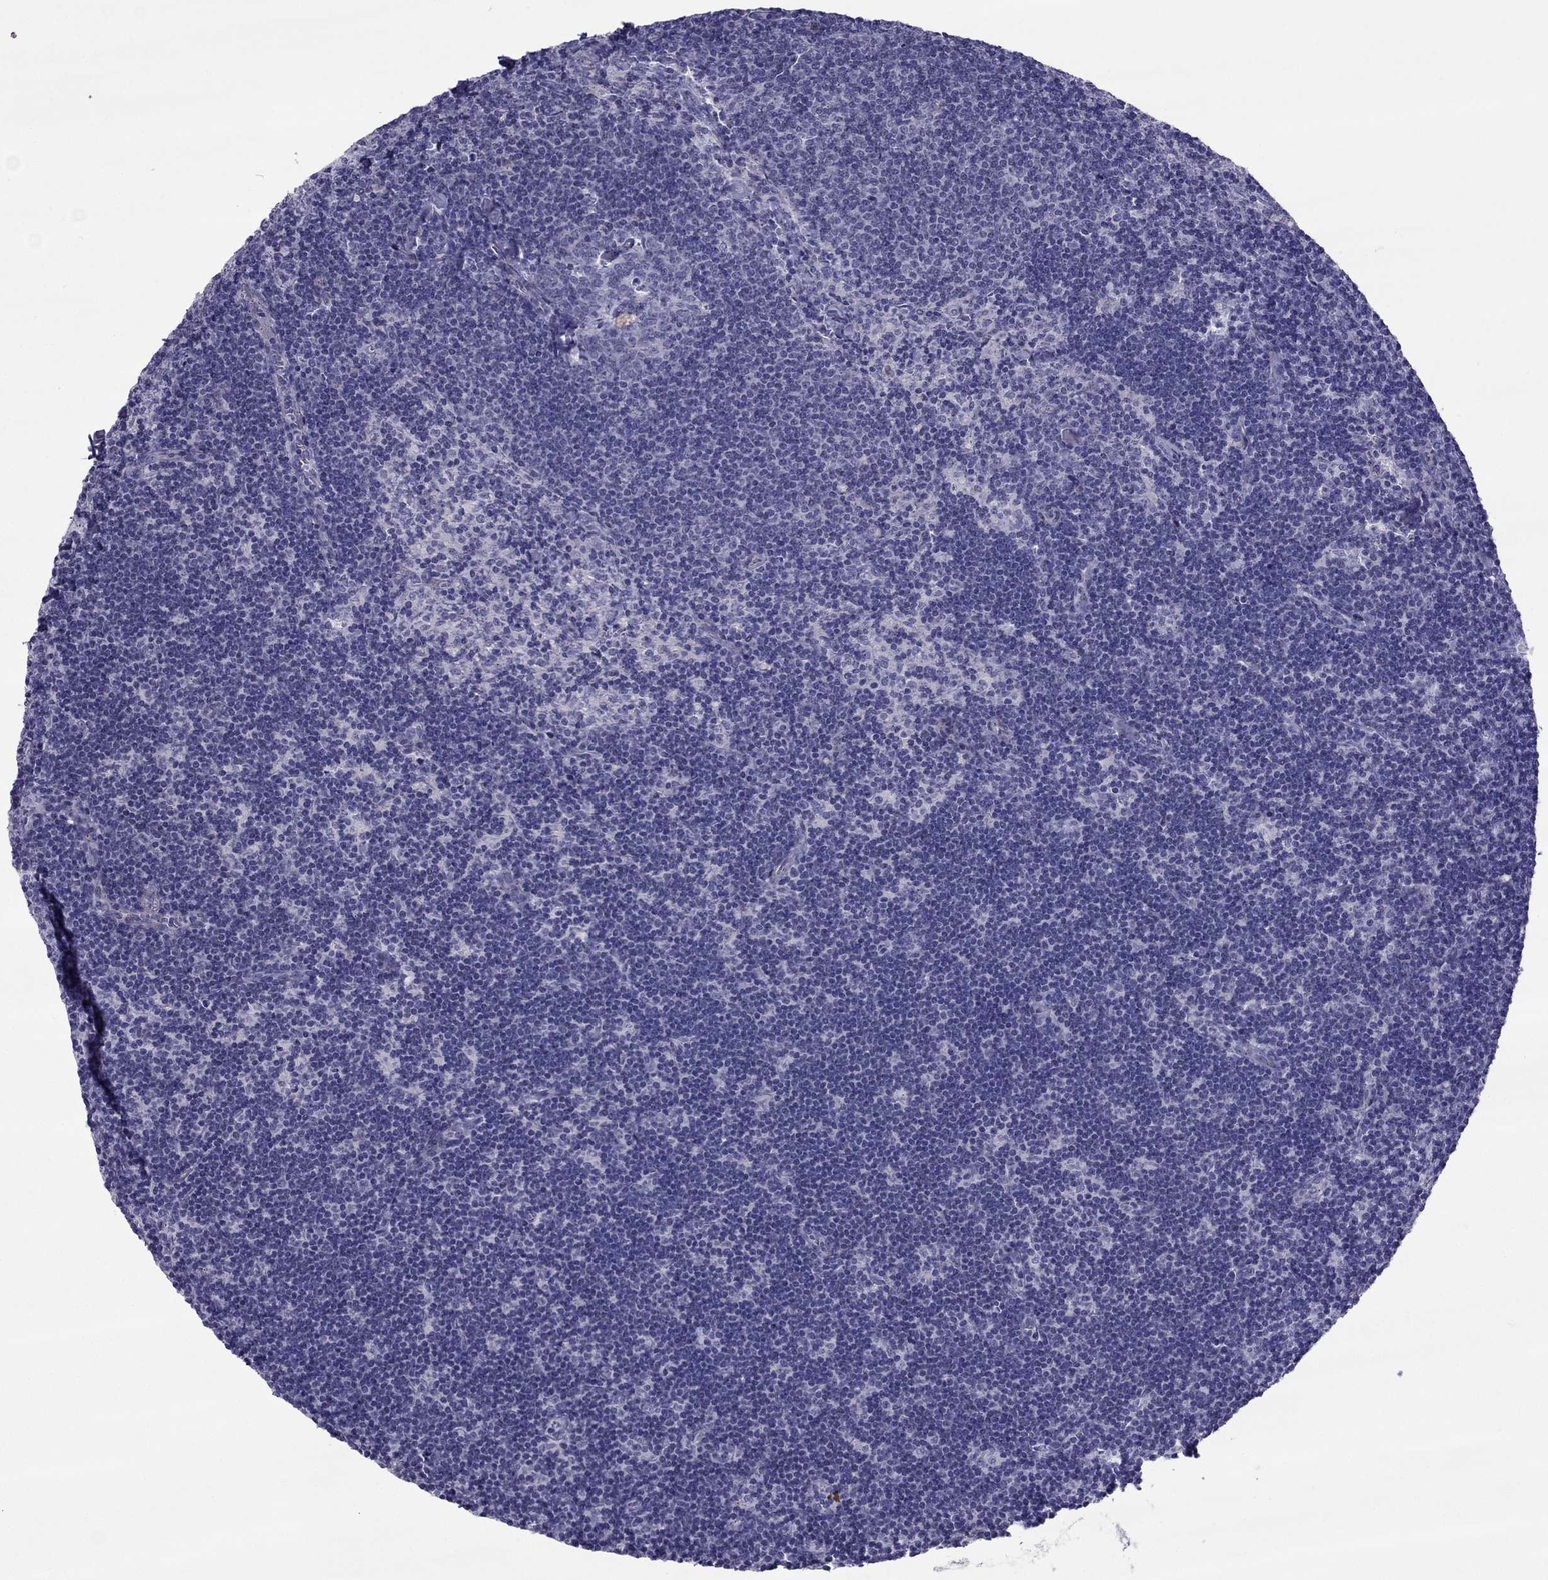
{"staining": {"intensity": "negative", "quantity": "none", "location": "none"}, "tissue": "lymph node", "cell_type": "Germinal center cells", "image_type": "normal", "snomed": [{"axis": "morphology", "description": "Normal tissue, NOS"}, {"axis": "topography", "description": "Lymph node"}], "caption": "The micrograph exhibits no significant expression in germinal center cells of lymph node. (IHC, brightfield microscopy, high magnification).", "gene": "MYBPH", "patient": {"sex": "female", "age": 34}}